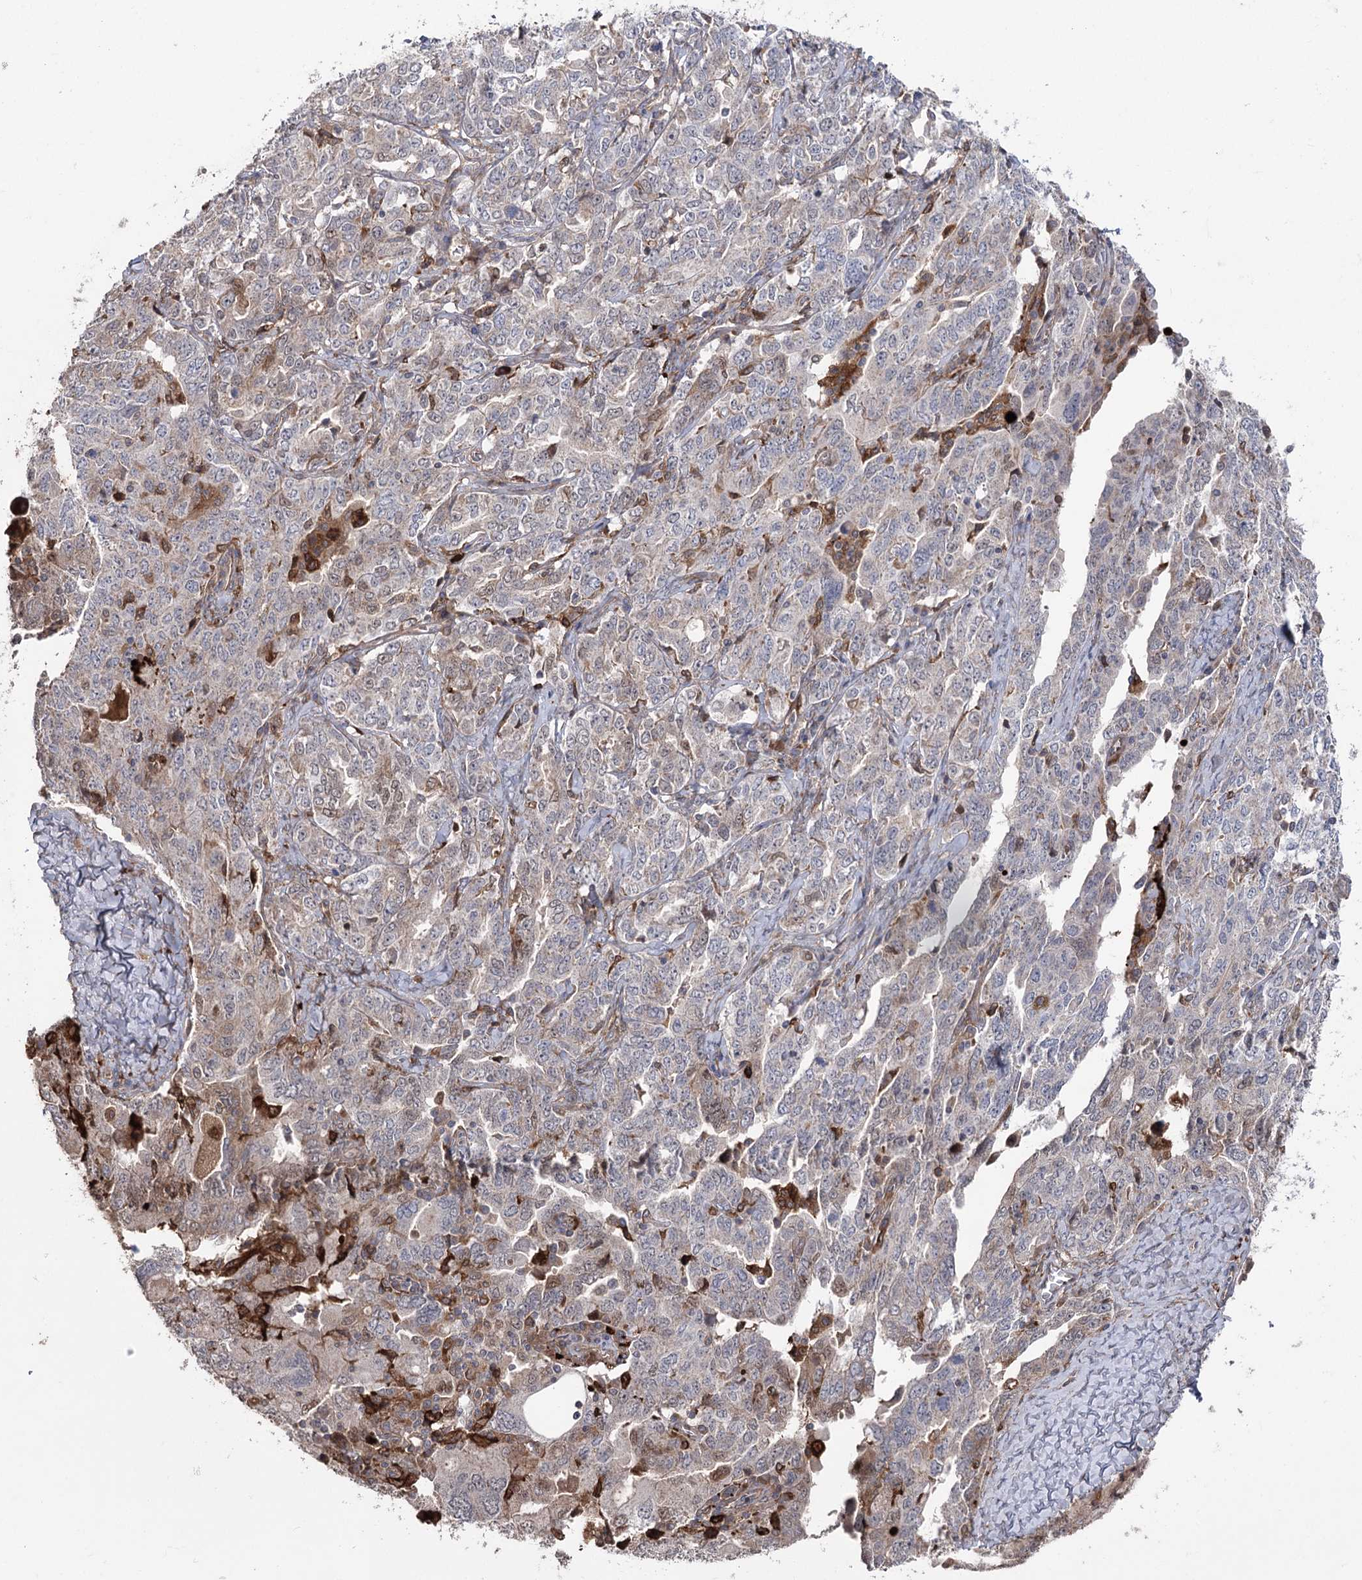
{"staining": {"intensity": "moderate", "quantity": "<25%", "location": "cytoplasmic/membranous,nuclear"}, "tissue": "ovarian cancer", "cell_type": "Tumor cells", "image_type": "cancer", "snomed": [{"axis": "morphology", "description": "Carcinoma, endometroid"}, {"axis": "topography", "description": "Ovary"}], "caption": "Brown immunohistochemical staining in human ovarian cancer (endometroid carcinoma) reveals moderate cytoplasmic/membranous and nuclear expression in about <25% of tumor cells. (IHC, brightfield microscopy, high magnification).", "gene": "OTUD1", "patient": {"sex": "female", "age": 62}}